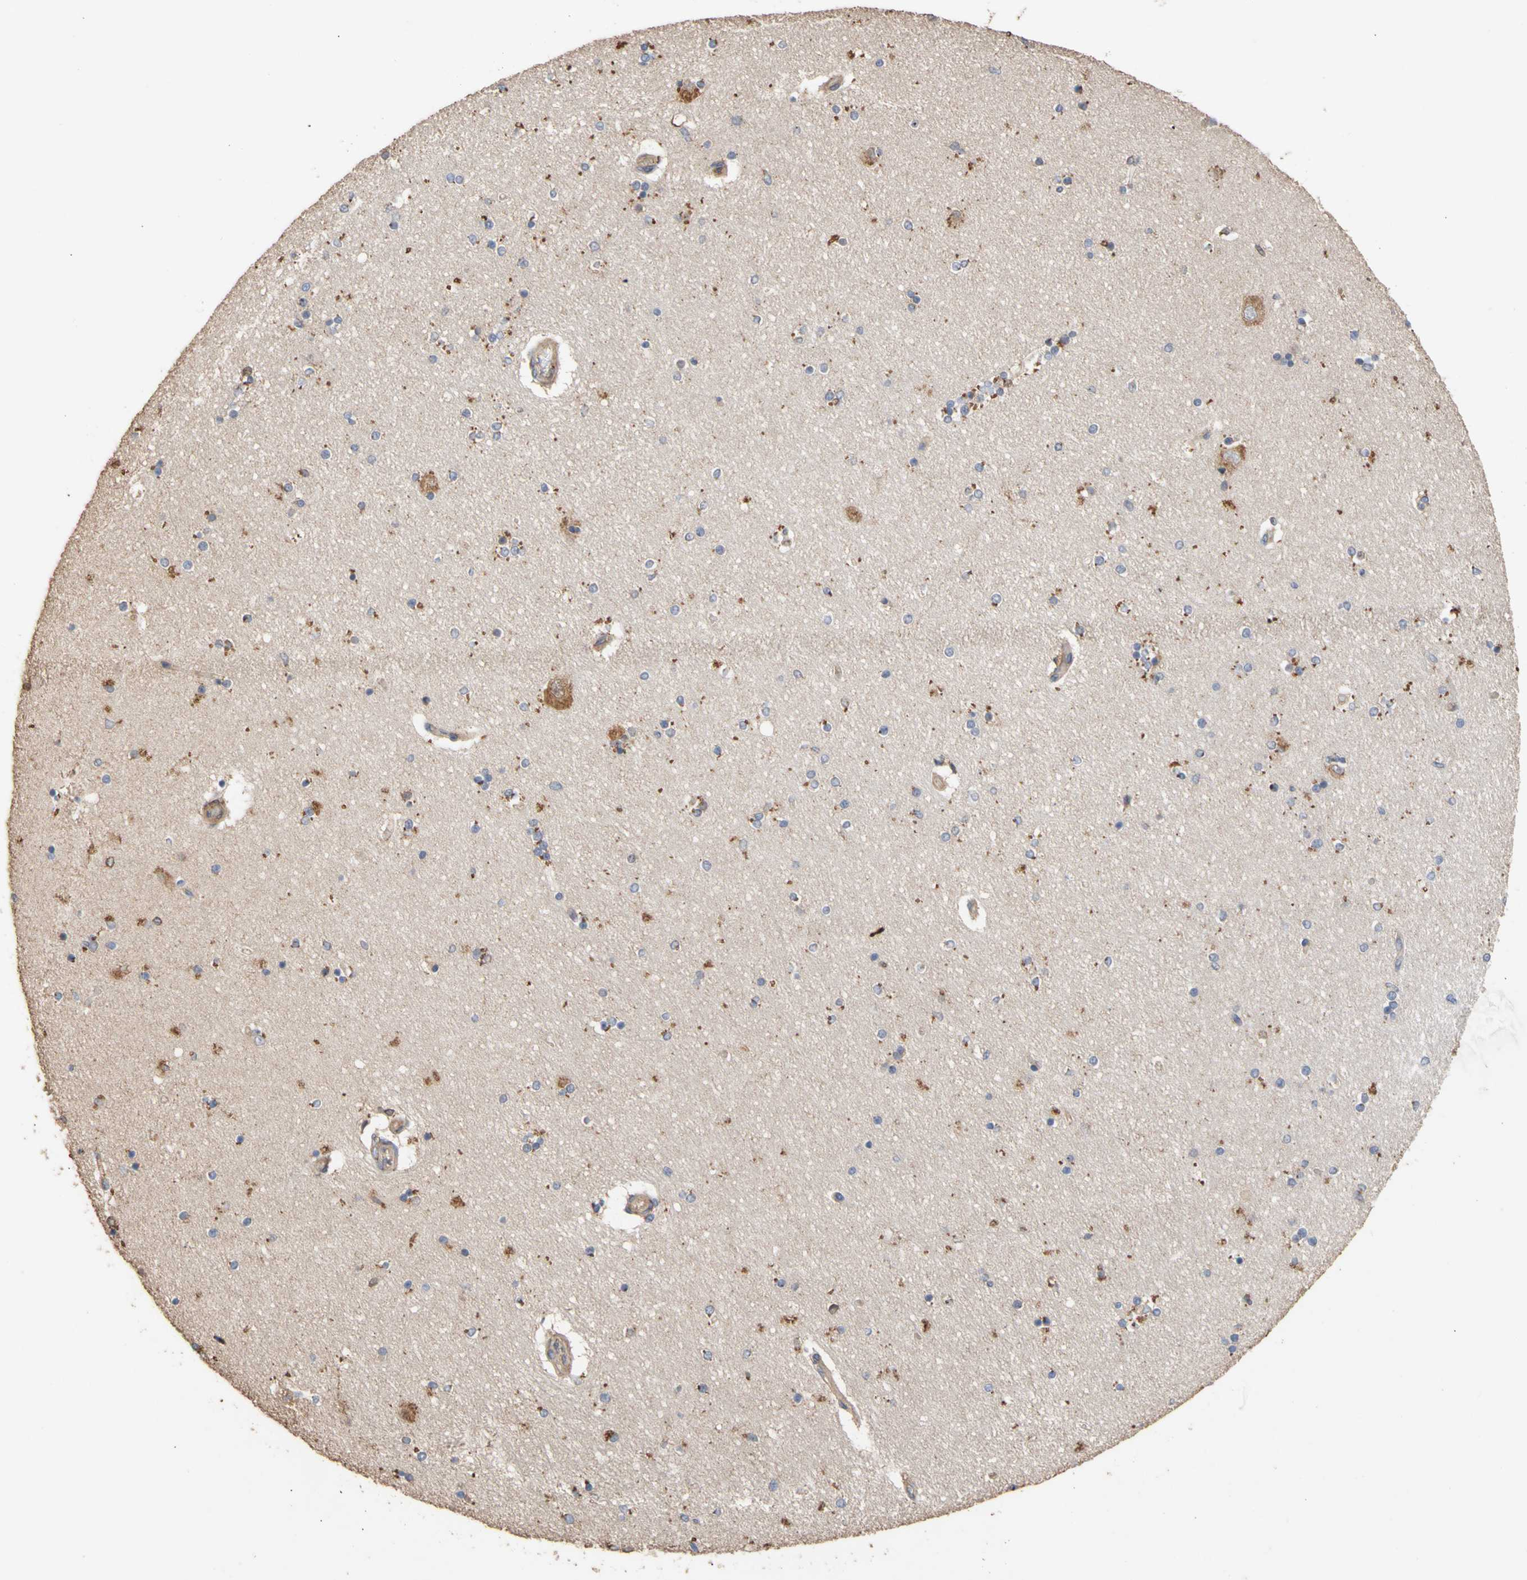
{"staining": {"intensity": "negative", "quantity": "none", "location": "none"}, "tissue": "hippocampus", "cell_type": "Glial cells", "image_type": "normal", "snomed": [{"axis": "morphology", "description": "Normal tissue, NOS"}, {"axis": "topography", "description": "Hippocampus"}], "caption": "Protein analysis of normal hippocampus reveals no significant positivity in glial cells.", "gene": "EIF2S3", "patient": {"sex": "female", "age": 54}}